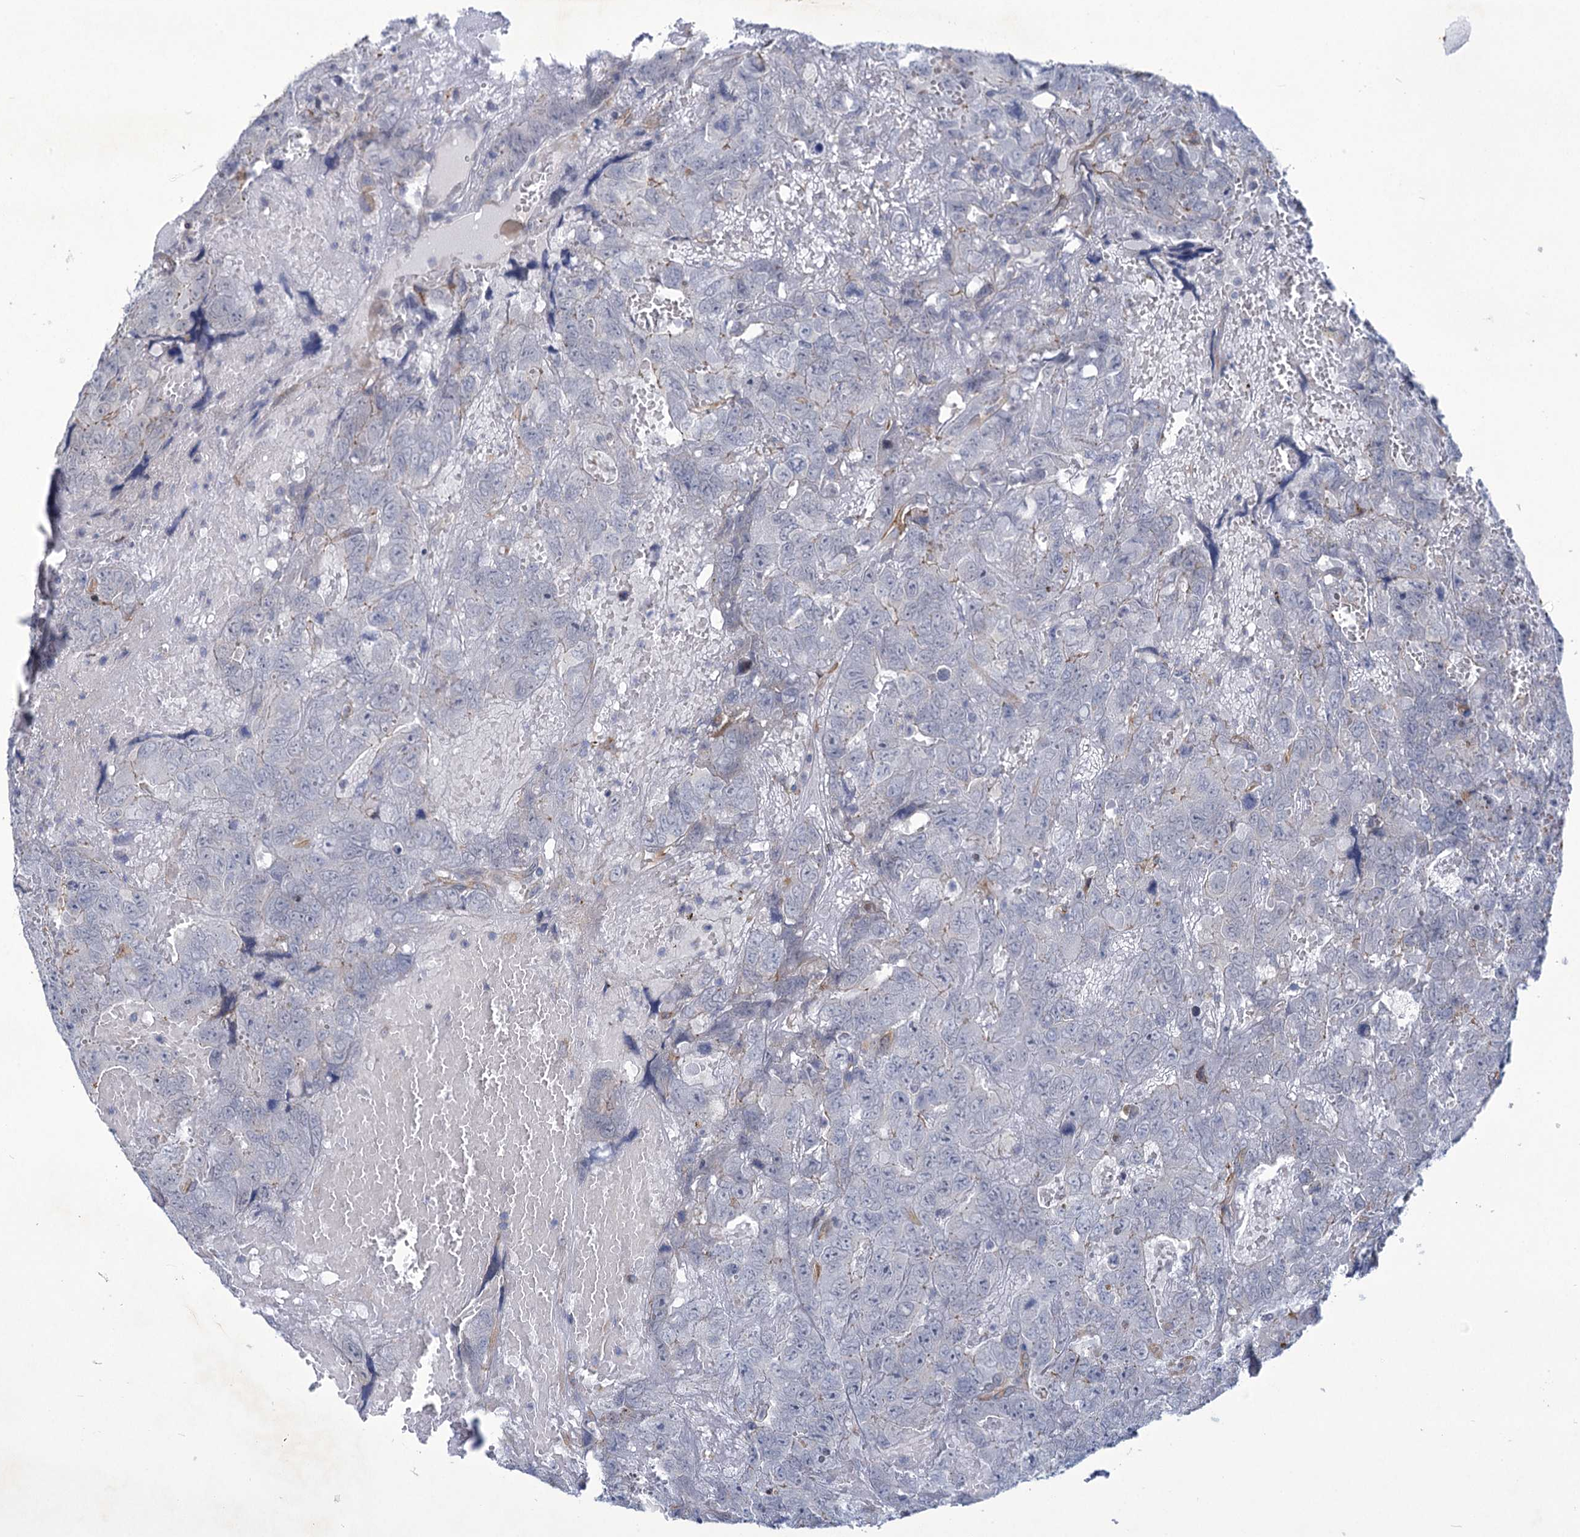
{"staining": {"intensity": "moderate", "quantity": "<25%", "location": "cytoplasmic/membranous"}, "tissue": "testis cancer", "cell_type": "Tumor cells", "image_type": "cancer", "snomed": [{"axis": "morphology", "description": "Carcinoma, Embryonal, NOS"}, {"axis": "topography", "description": "Testis"}], "caption": "Human testis cancer stained with a protein marker demonstrates moderate staining in tumor cells.", "gene": "MBLAC2", "patient": {"sex": "male", "age": 45}}